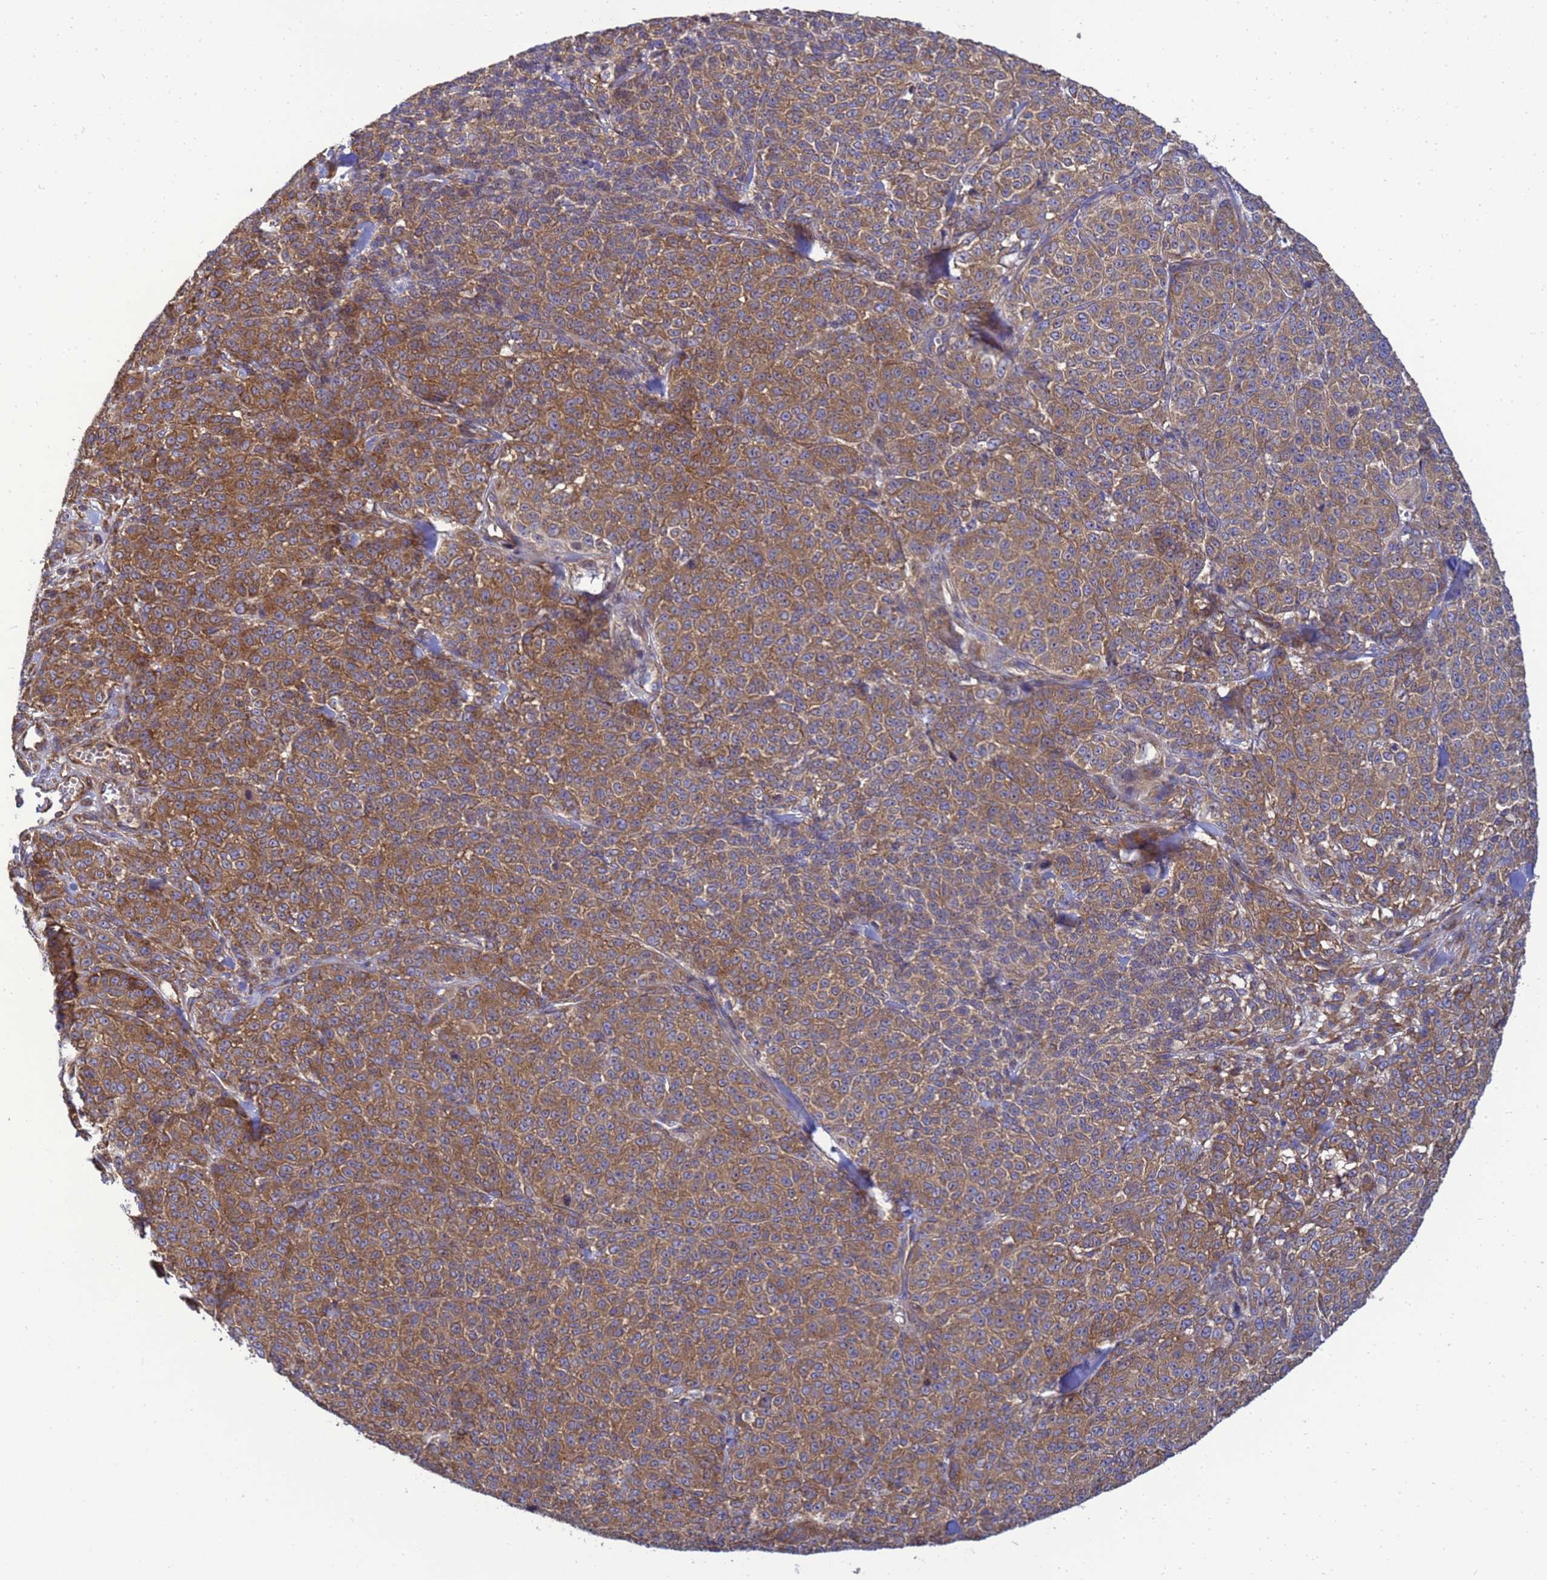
{"staining": {"intensity": "moderate", "quantity": ">75%", "location": "cytoplasmic/membranous"}, "tissue": "melanoma", "cell_type": "Tumor cells", "image_type": "cancer", "snomed": [{"axis": "morphology", "description": "Normal tissue, NOS"}, {"axis": "morphology", "description": "Malignant melanoma, NOS"}, {"axis": "topography", "description": "Skin"}], "caption": "A brown stain highlights moderate cytoplasmic/membranous positivity of a protein in melanoma tumor cells. The protein is shown in brown color, while the nuclei are stained blue.", "gene": "BECN1", "patient": {"sex": "female", "age": 34}}